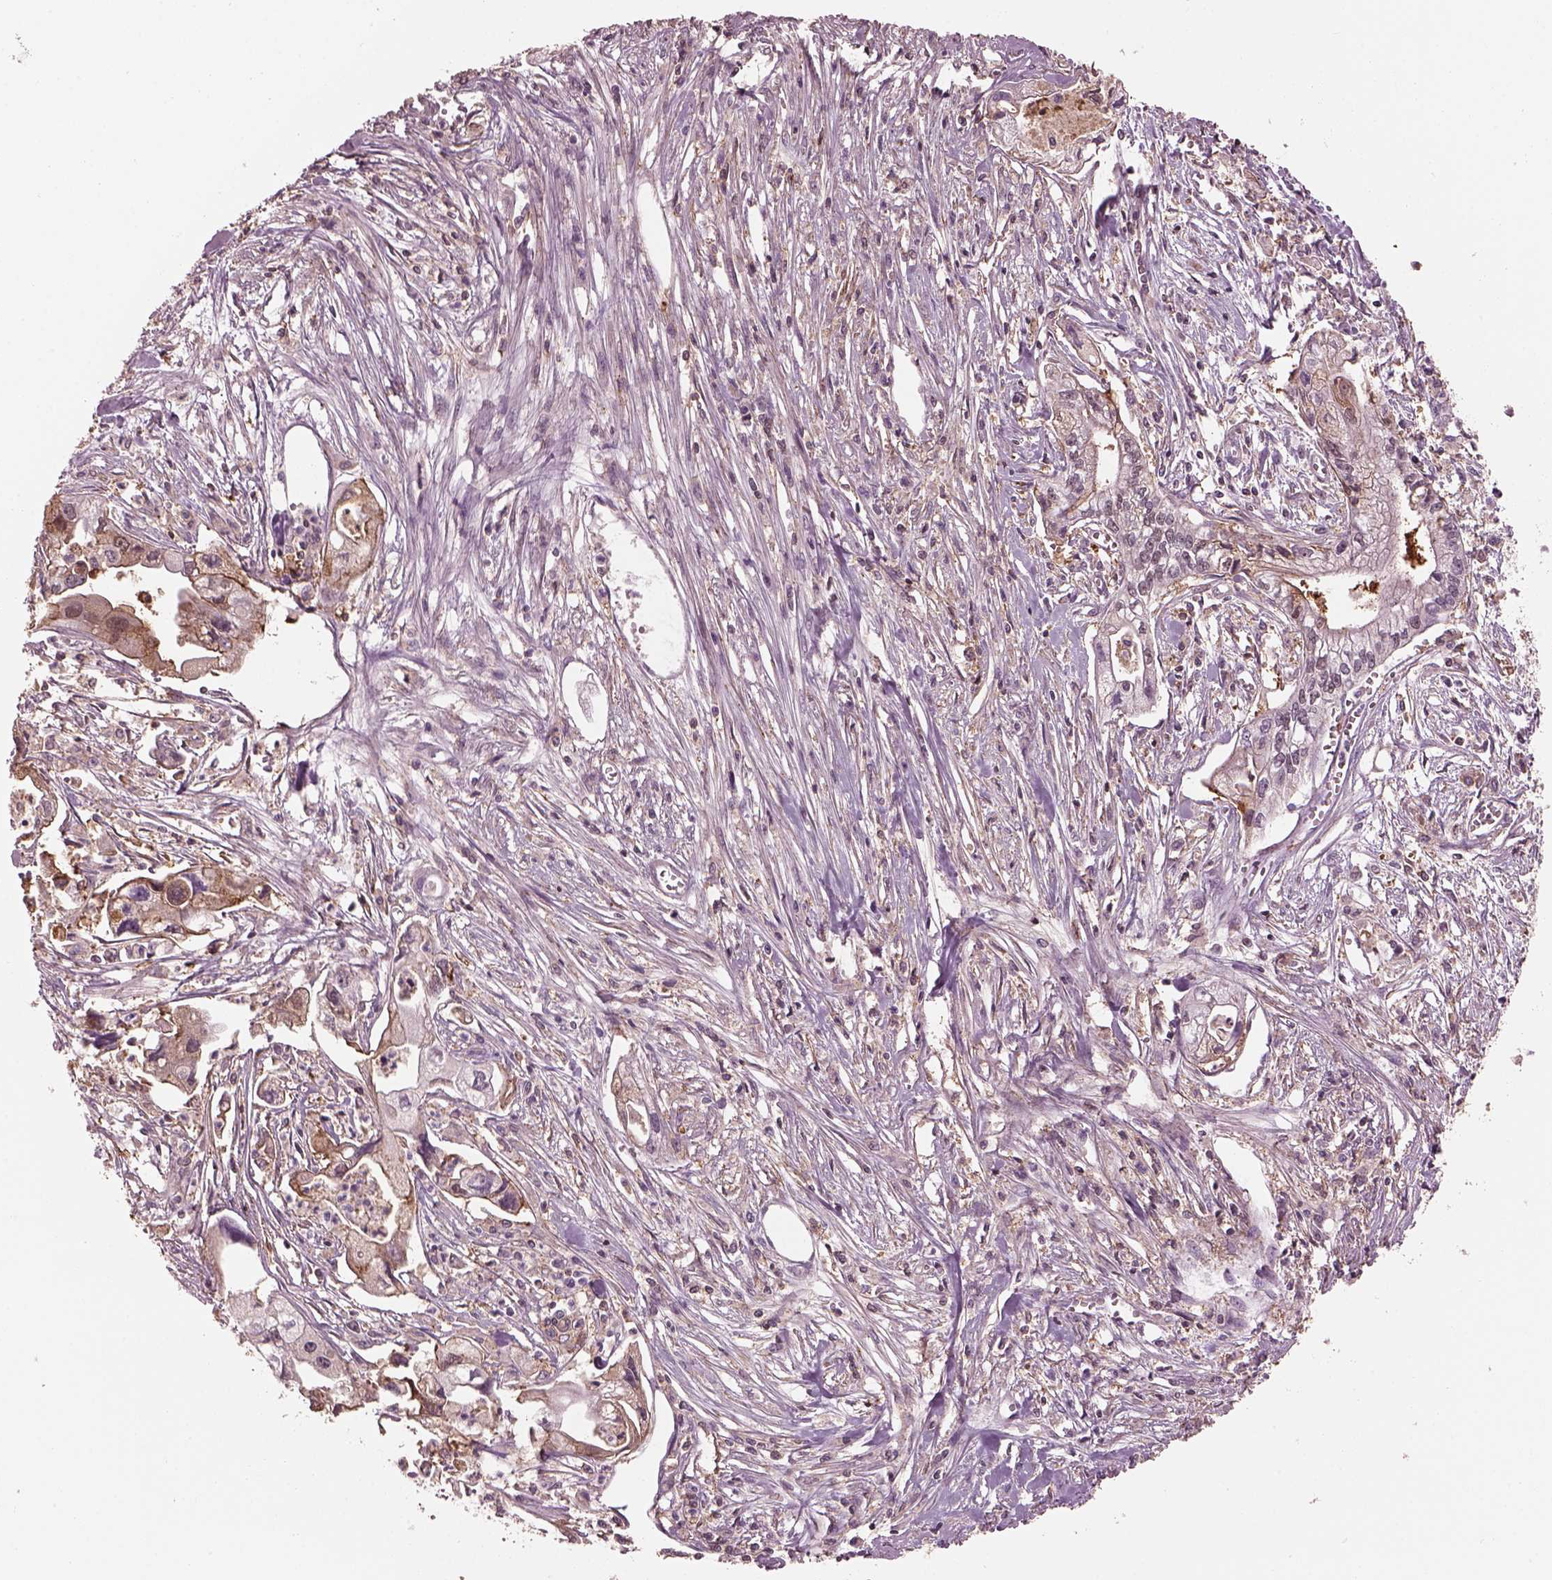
{"staining": {"intensity": "negative", "quantity": "none", "location": "none"}, "tissue": "pancreatic cancer", "cell_type": "Tumor cells", "image_type": "cancer", "snomed": [{"axis": "morphology", "description": "Adenocarcinoma, NOS"}, {"axis": "topography", "description": "Pancreas"}], "caption": "Tumor cells show no significant expression in pancreatic cancer (adenocarcinoma).", "gene": "SRI", "patient": {"sex": "male", "age": 70}}